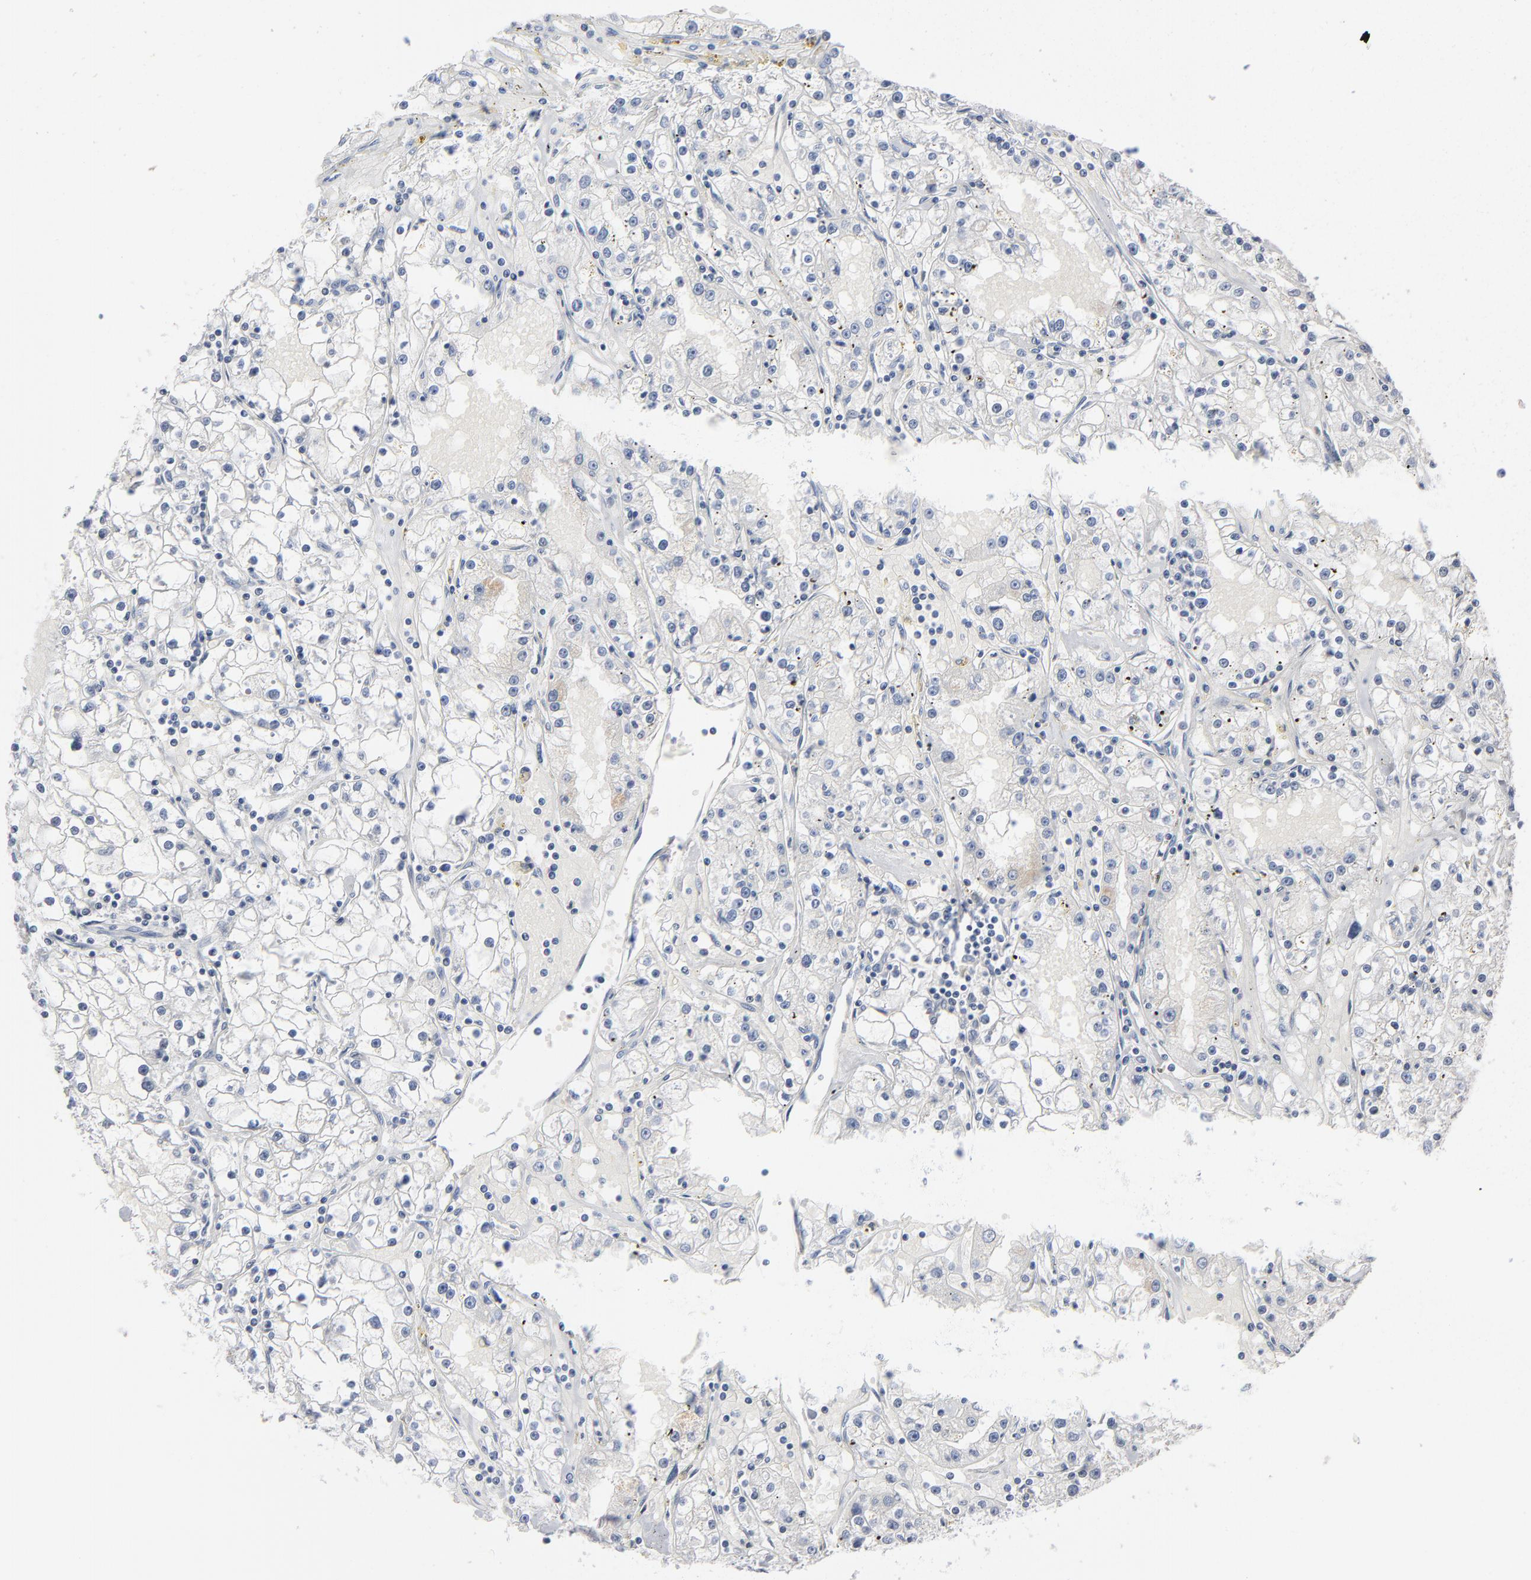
{"staining": {"intensity": "negative", "quantity": "none", "location": "none"}, "tissue": "renal cancer", "cell_type": "Tumor cells", "image_type": "cancer", "snomed": [{"axis": "morphology", "description": "Adenocarcinoma, NOS"}, {"axis": "topography", "description": "Kidney"}], "caption": "The histopathology image shows no significant positivity in tumor cells of renal cancer (adenocarcinoma).", "gene": "PTK2B", "patient": {"sex": "male", "age": 56}}